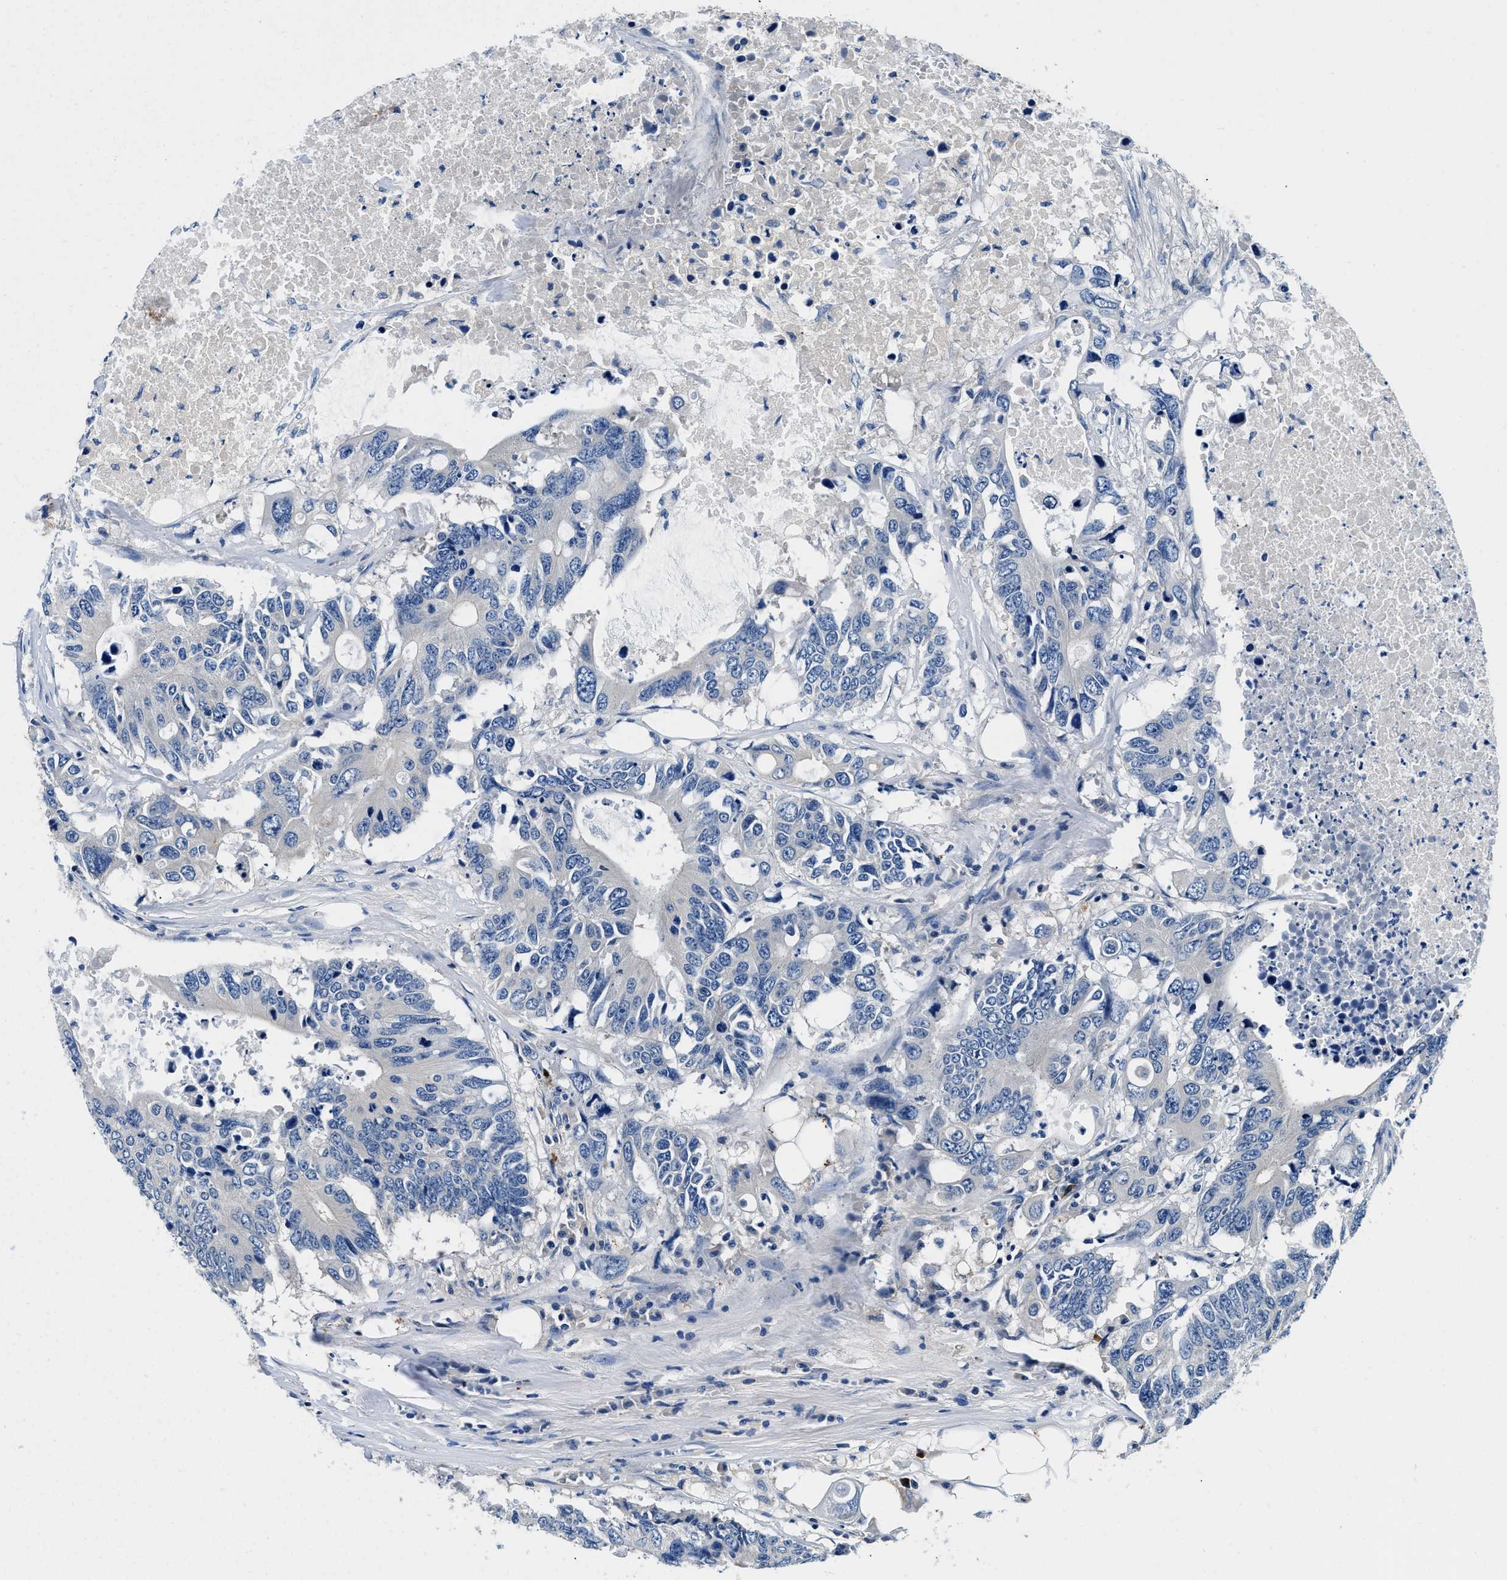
{"staining": {"intensity": "negative", "quantity": "none", "location": "none"}, "tissue": "colorectal cancer", "cell_type": "Tumor cells", "image_type": "cancer", "snomed": [{"axis": "morphology", "description": "Adenocarcinoma, NOS"}, {"axis": "topography", "description": "Colon"}], "caption": "Human adenocarcinoma (colorectal) stained for a protein using immunohistochemistry reveals no expression in tumor cells.", "gene": "ZFAND3", "patient": {"sex": "male", "age": 71}}